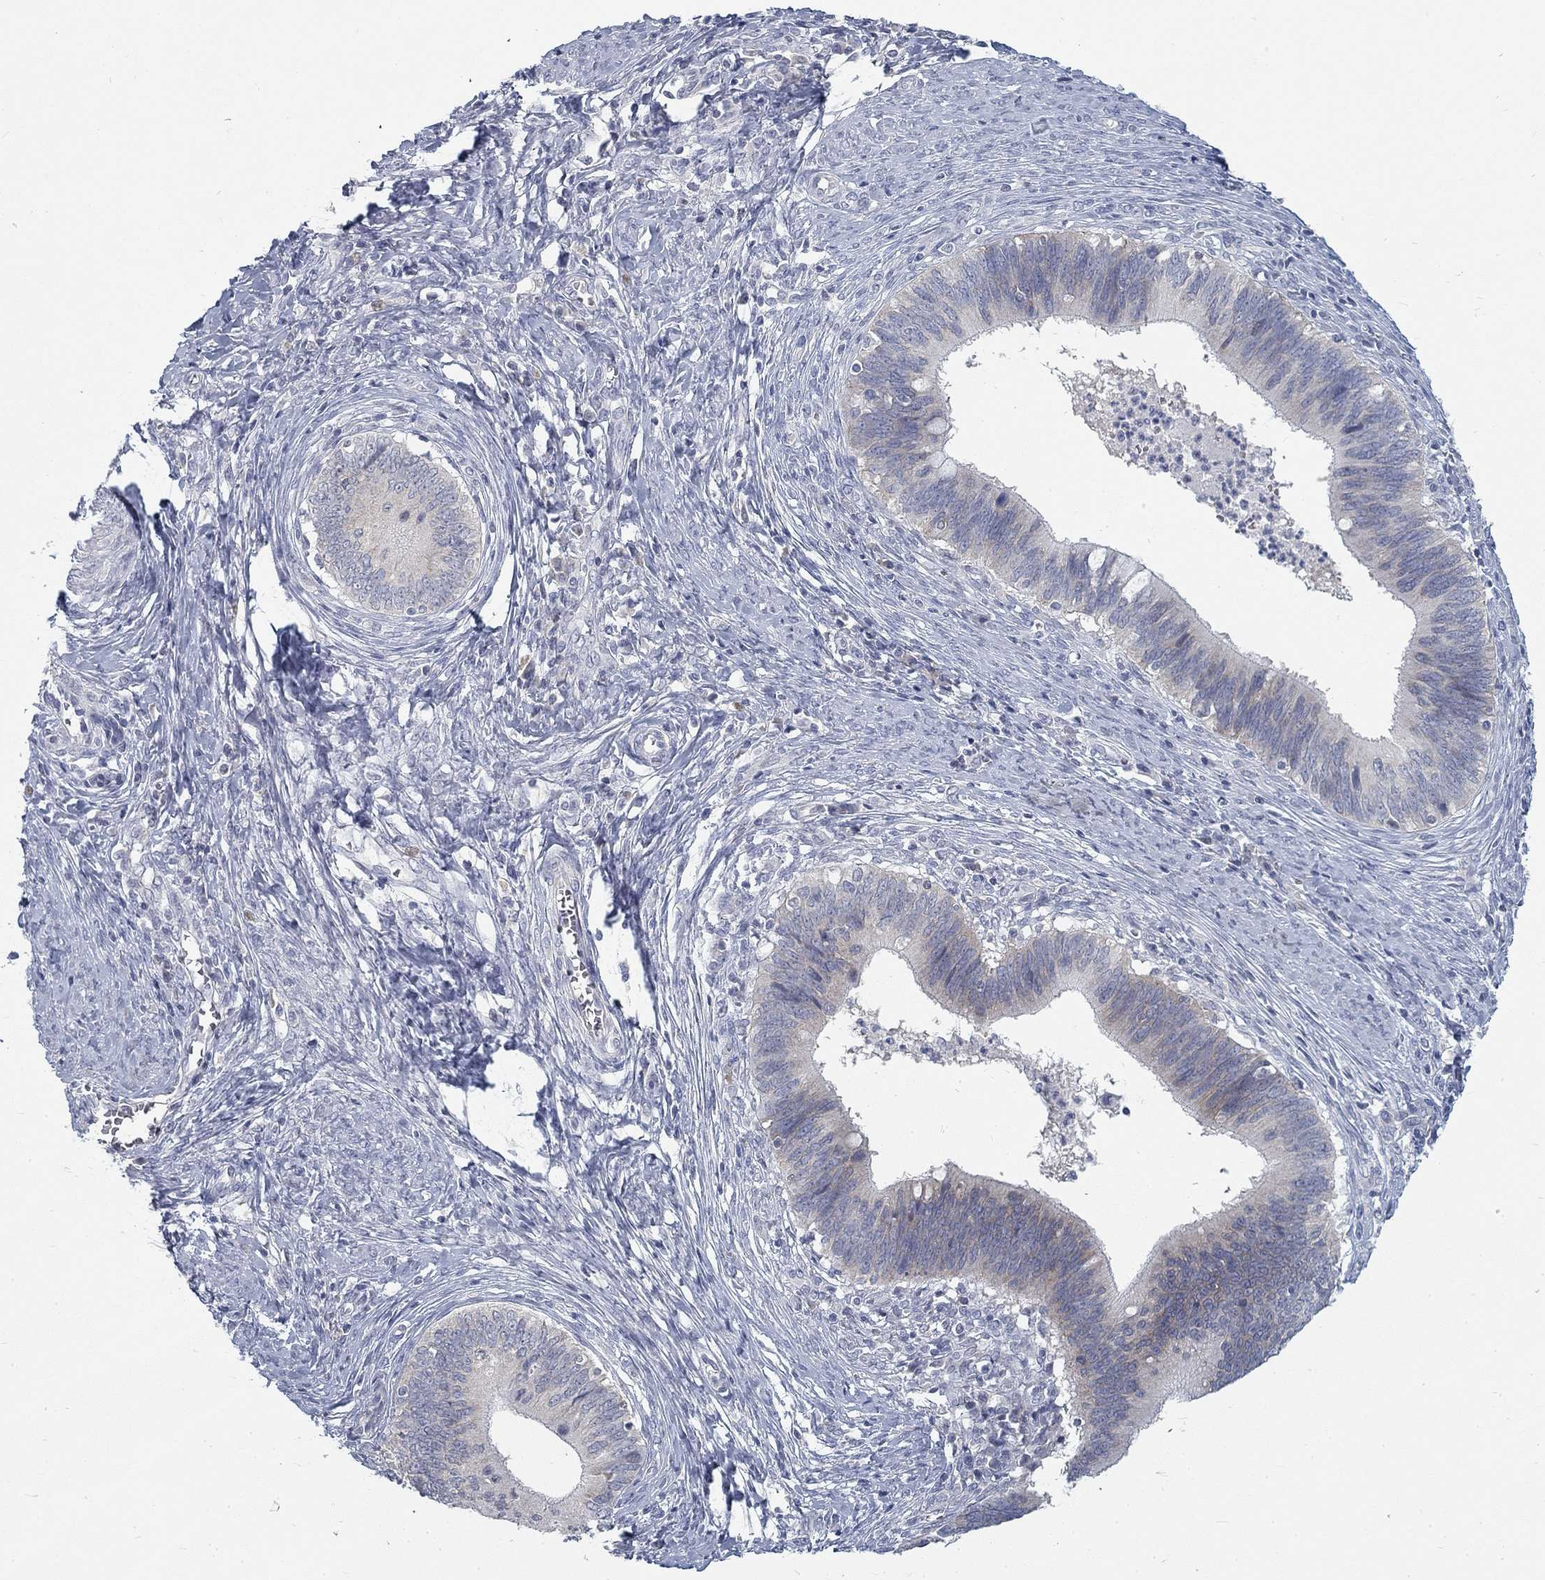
{"staining": {"intensity": "moderate", "quantity": "<25%", "location": "cytoplasmic/membranous"}, "tissue": "cervical cancer", "cell_type": "Tumor cells", "image_type": "cancer", "snomed": [{"axis": "morphology", "description": "Adenocarcinoma, NOS"}, {"axis": "topography", "description": "Cervix"}], "caption": "Tumor cells demonstrate low levels of moderate cytoplasmic/membranous positivity in about <25% of cells in human adenocarcinoma (cervical).", "gene": "ATP1A3", "patient": {"sex": "female", "age": 42}}